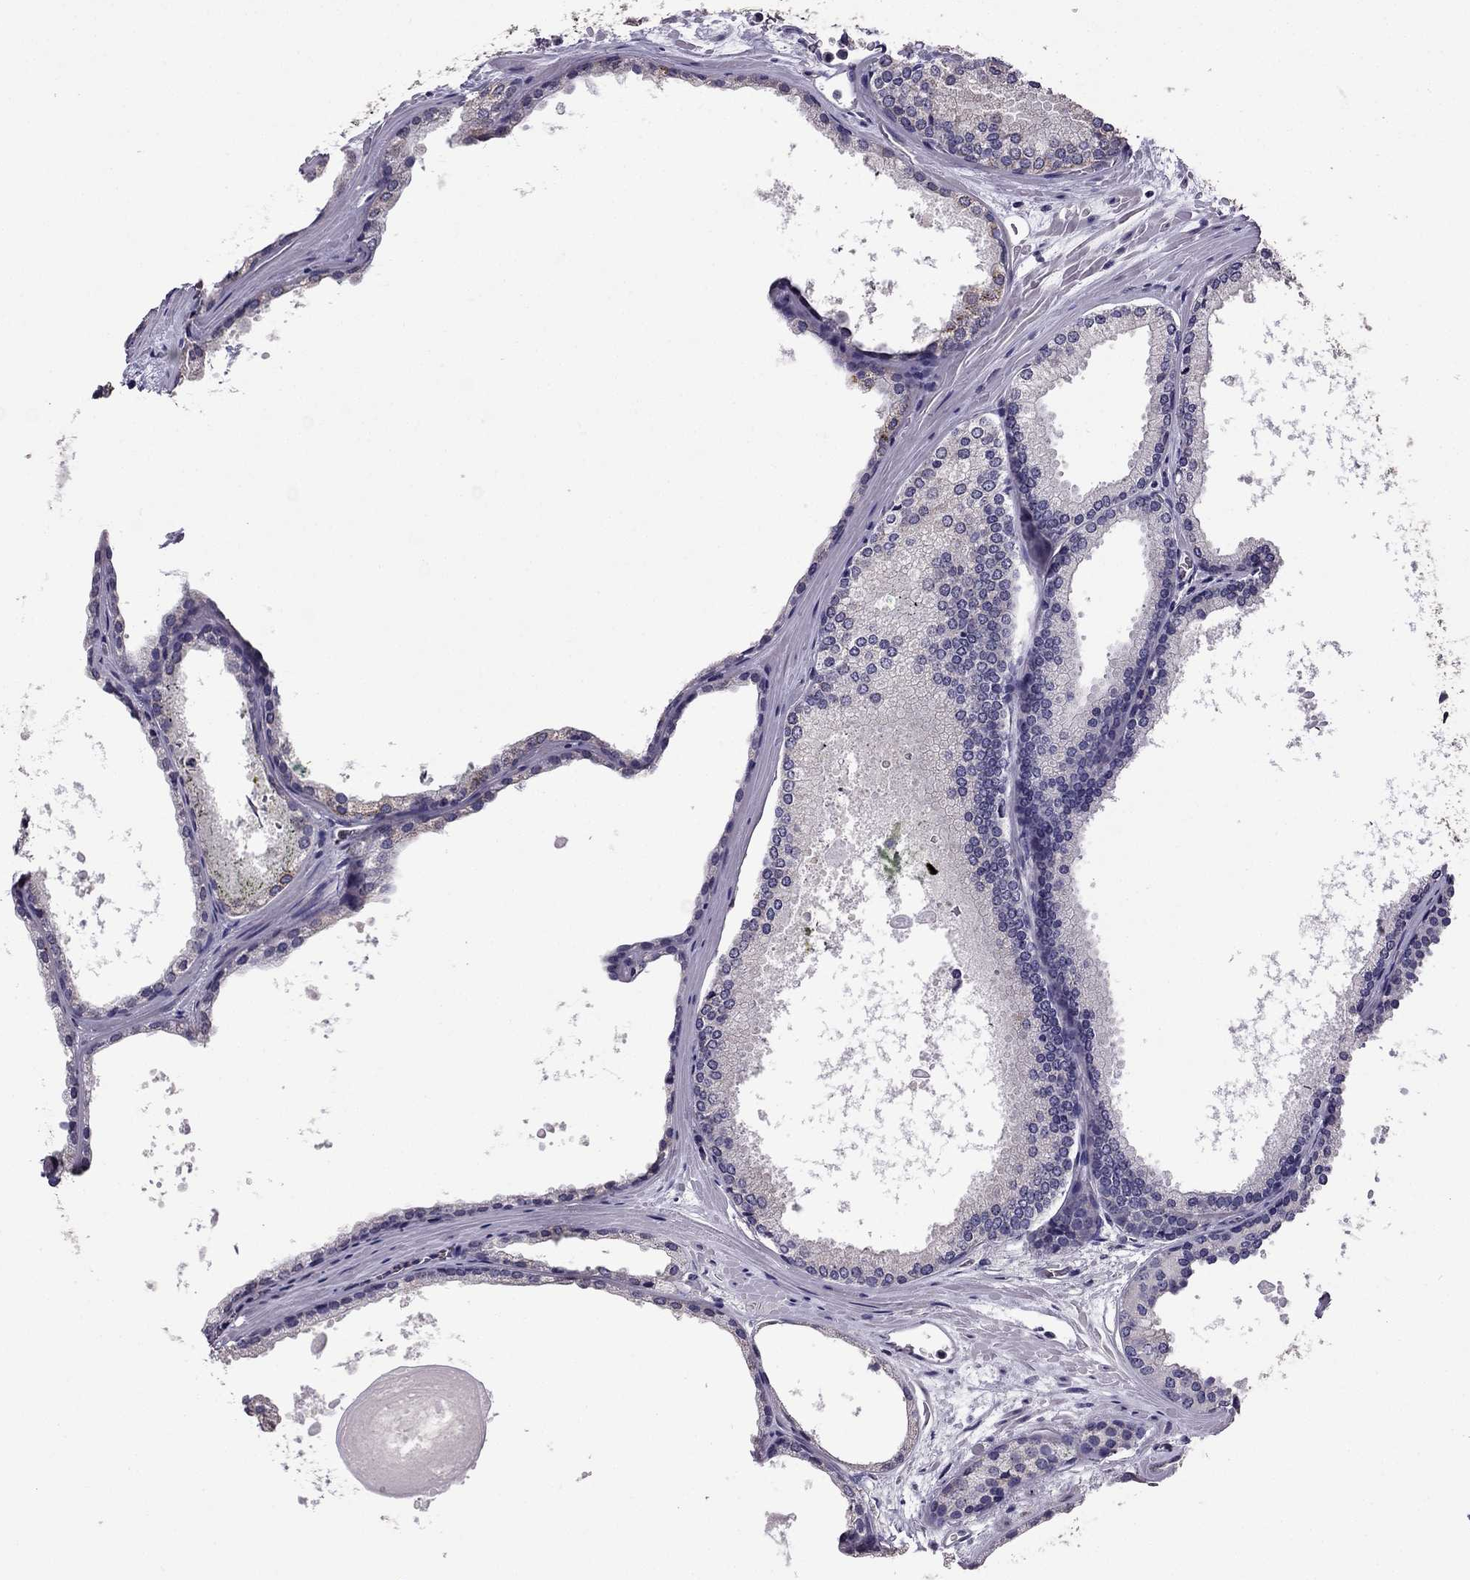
{"staining": {"intensity": "negative", "quantity": "none", "location": "none"}, "tissue": "prostate cancer", "cell_type": "Tumor cells", "image_type": "cancer", "snomed": [{"axis": "morphology", "description": "Adenocarcinoma, Low grade"}, {"axis": "topography", "description": "Prostate"}], "caption": "Tumor cells show no significant protein positivity in prostate cancer (low-grade adenocarcinoma).", "gene": "CDH9", "patient": {"sex": "male", "age": 56}}